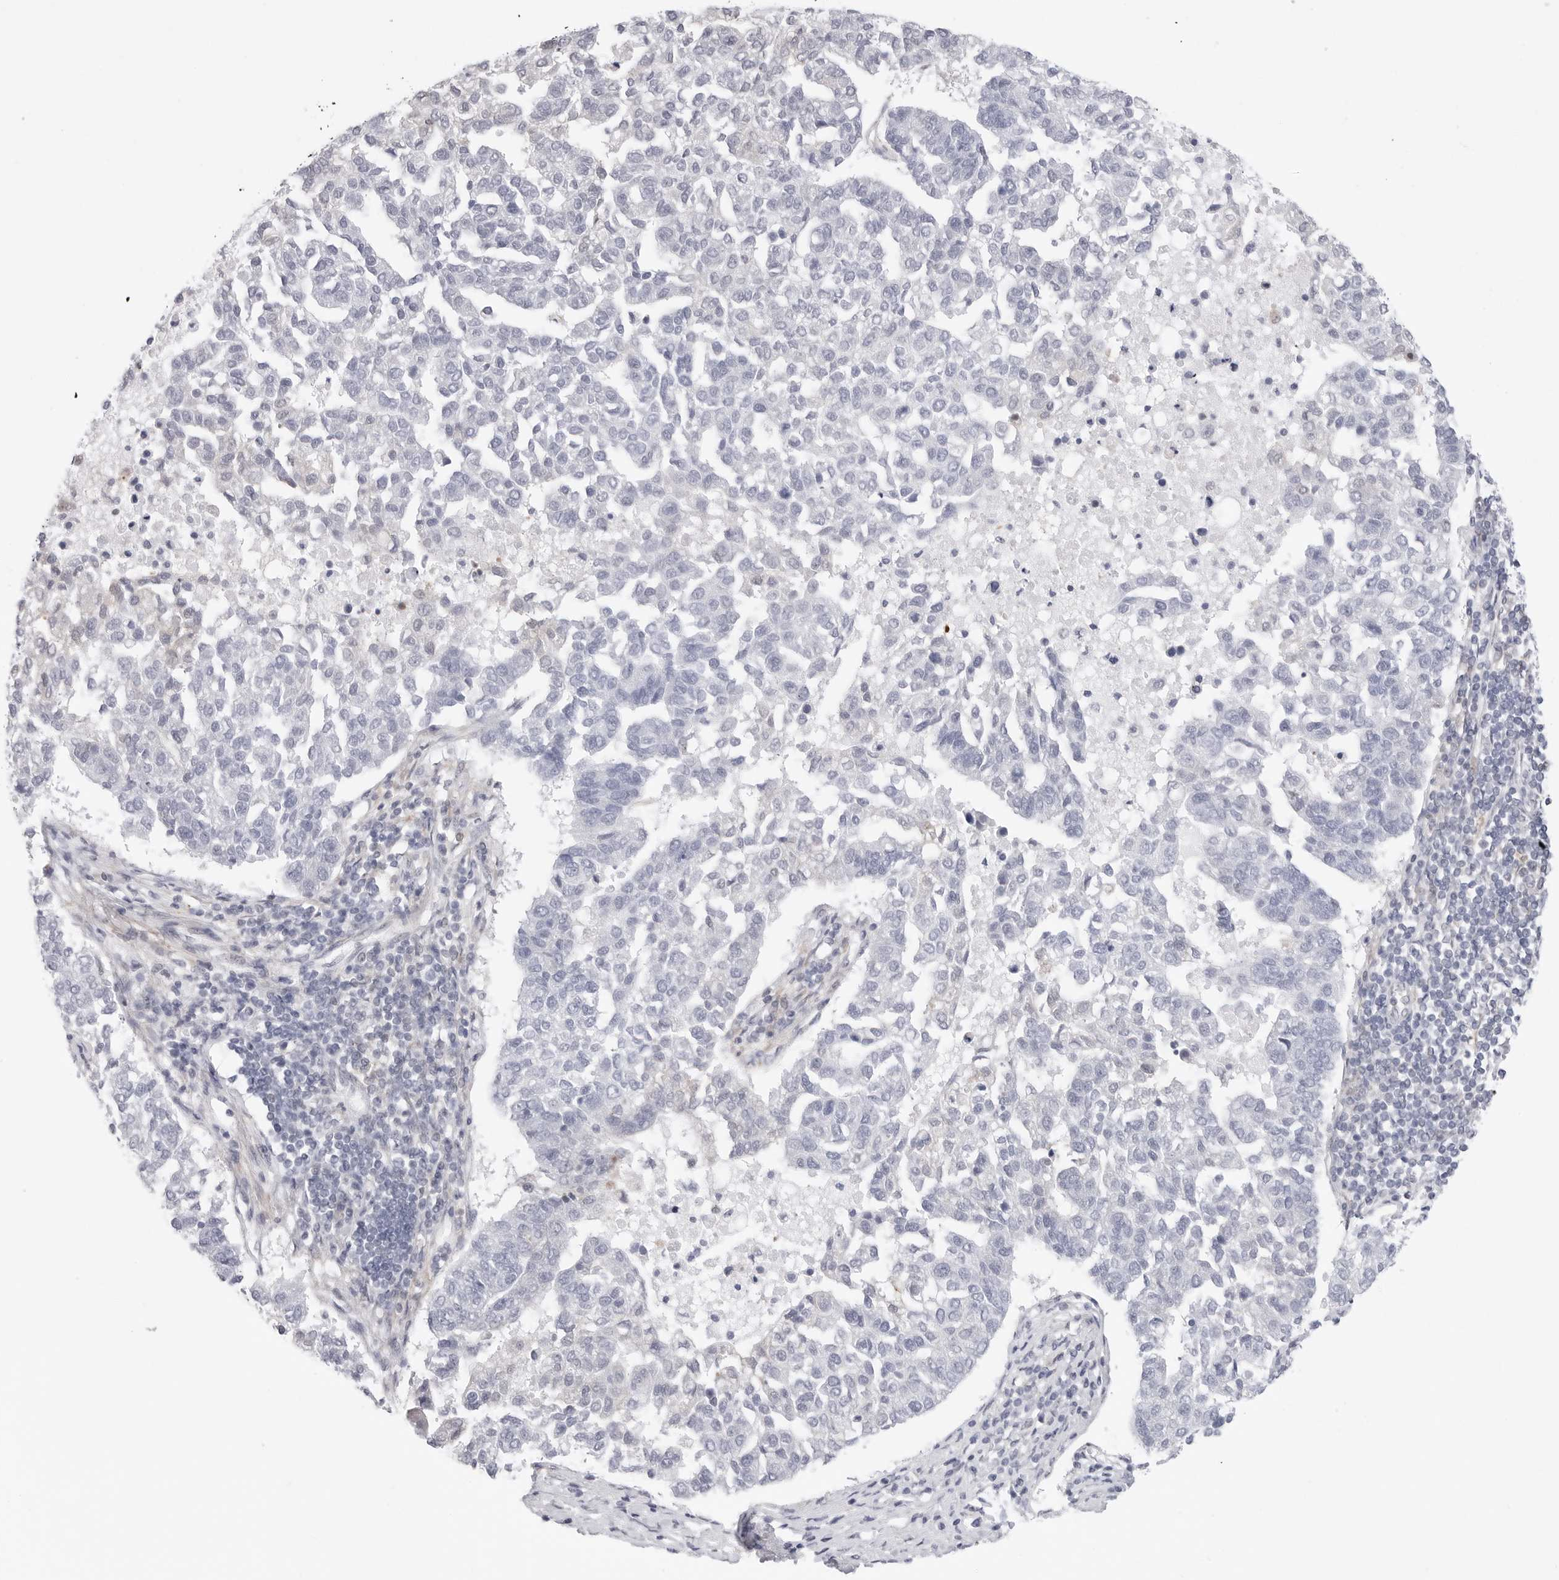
{"staining": {"intensity": "negative", "quantity": "none", "location": "none"}, "tissue": "pancreatic cancer", "cell_type": "Tumor cells", "image_type": "cancer", "snomed": [{"axis": "morphology", "description": "Adenocarcinoma, NOS"}, {"axis": "topography", "description": "Pancreas"}], "caption": "Pancreatic cancer stained for a protein using immunohistochemistry (IHC) exhibits no staining tumor cells.", "gene": "C1orf162", "patient": {"sex": "female", "age": 61}}